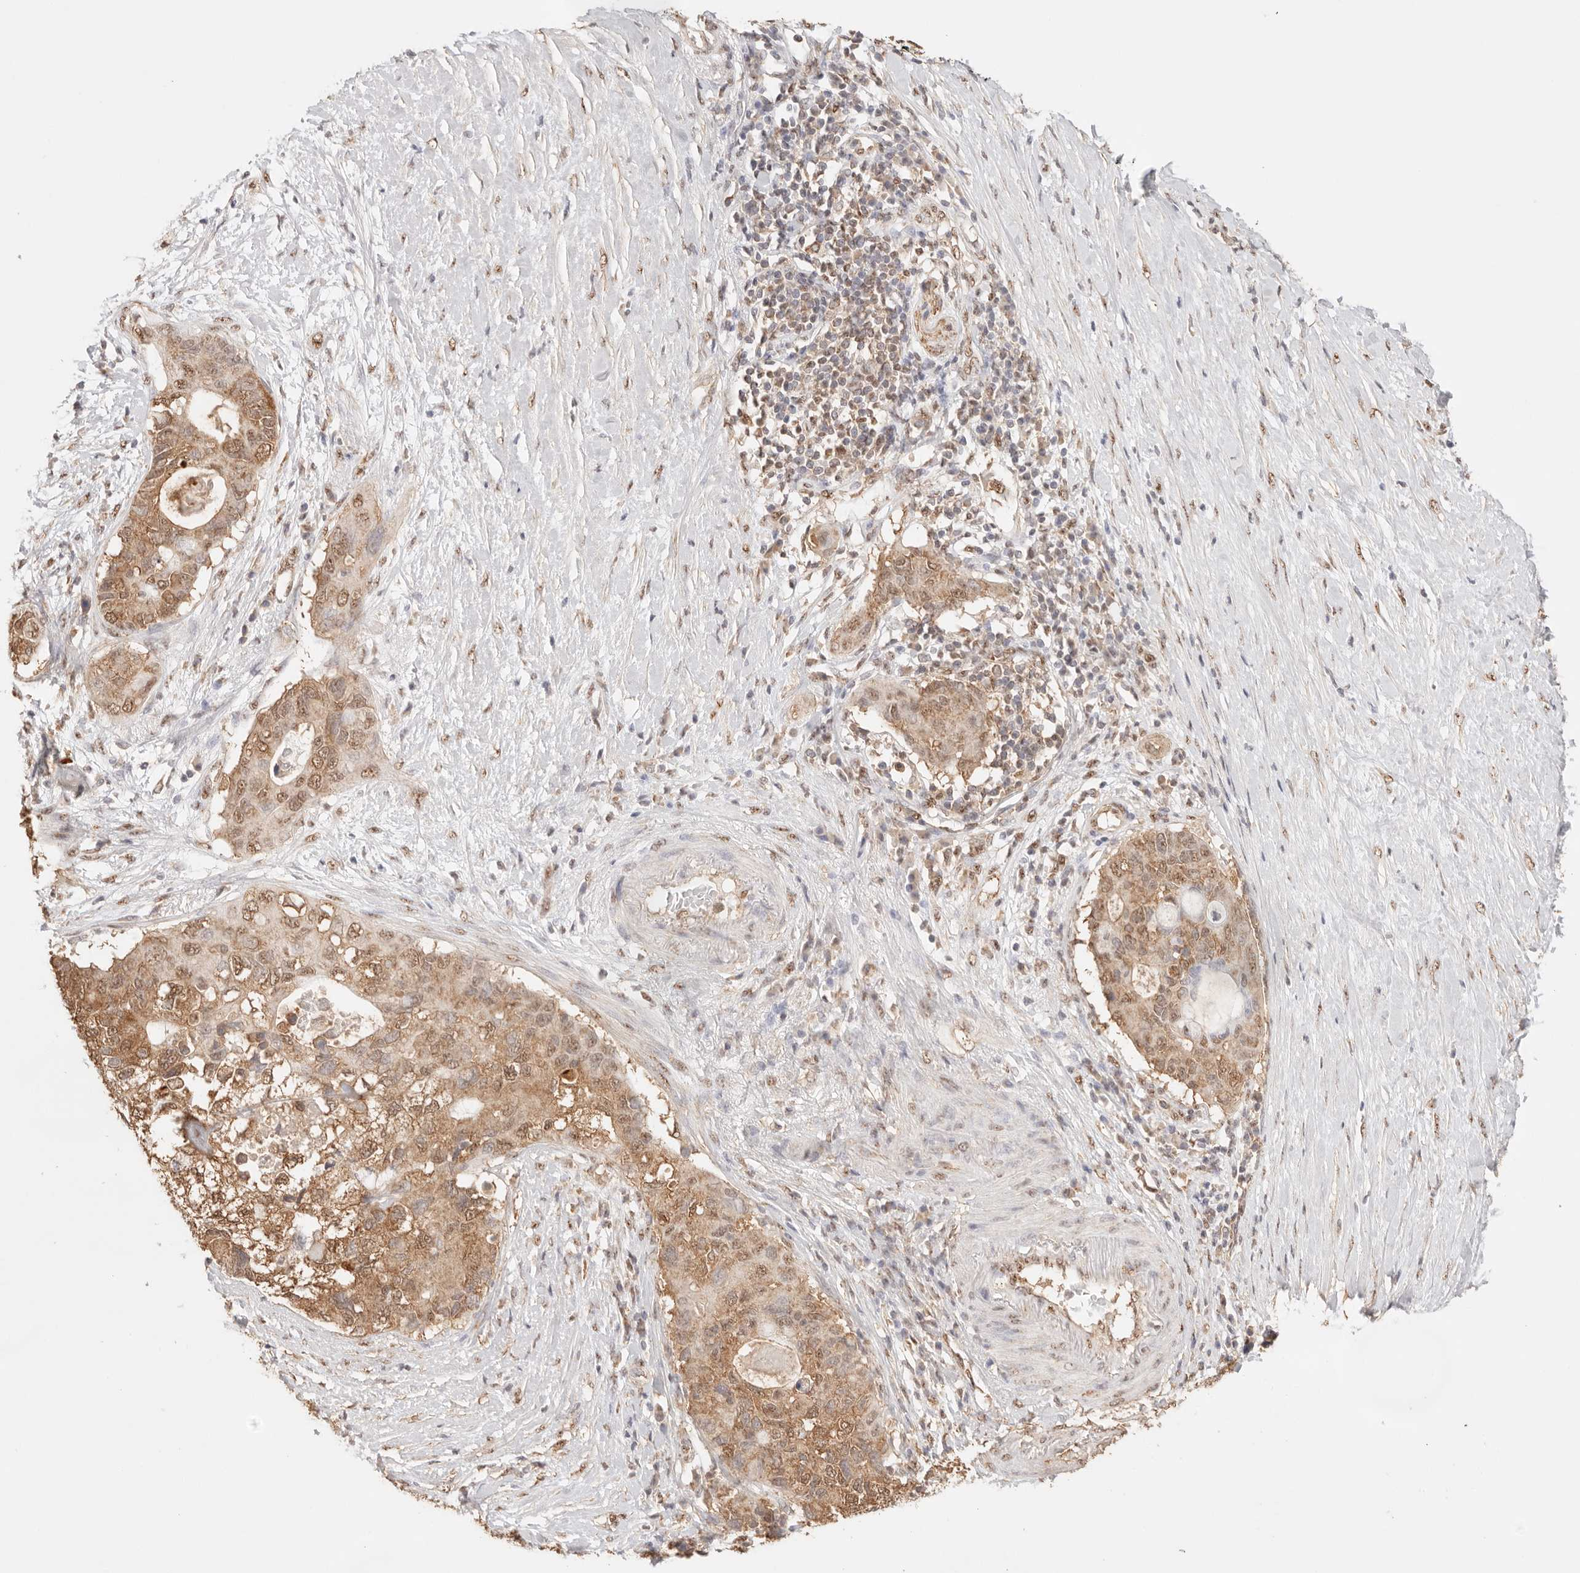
{"staining": {"intensity": "moderate", "quantity": ">75%", "location": "cytoplasmic/membranous,nuclear"}, "tissue": "pancreatic cancer", "cell_type": "Tumor cells", "image_type": "cancer", "snomed": [{"axis": "morphology", "description": "Adenocarcinoma, NOS"}, {"axis": "topography", "description": "Pancreas"}], "caption": "IHC of pancreatic cancer exhibits medium levels of moderate cytoplasmic/membranous and nuclear positivity in about >75% of tumor cells.", "gene": "IL1R2", "patient": {"sex": "female", "age": 56}}